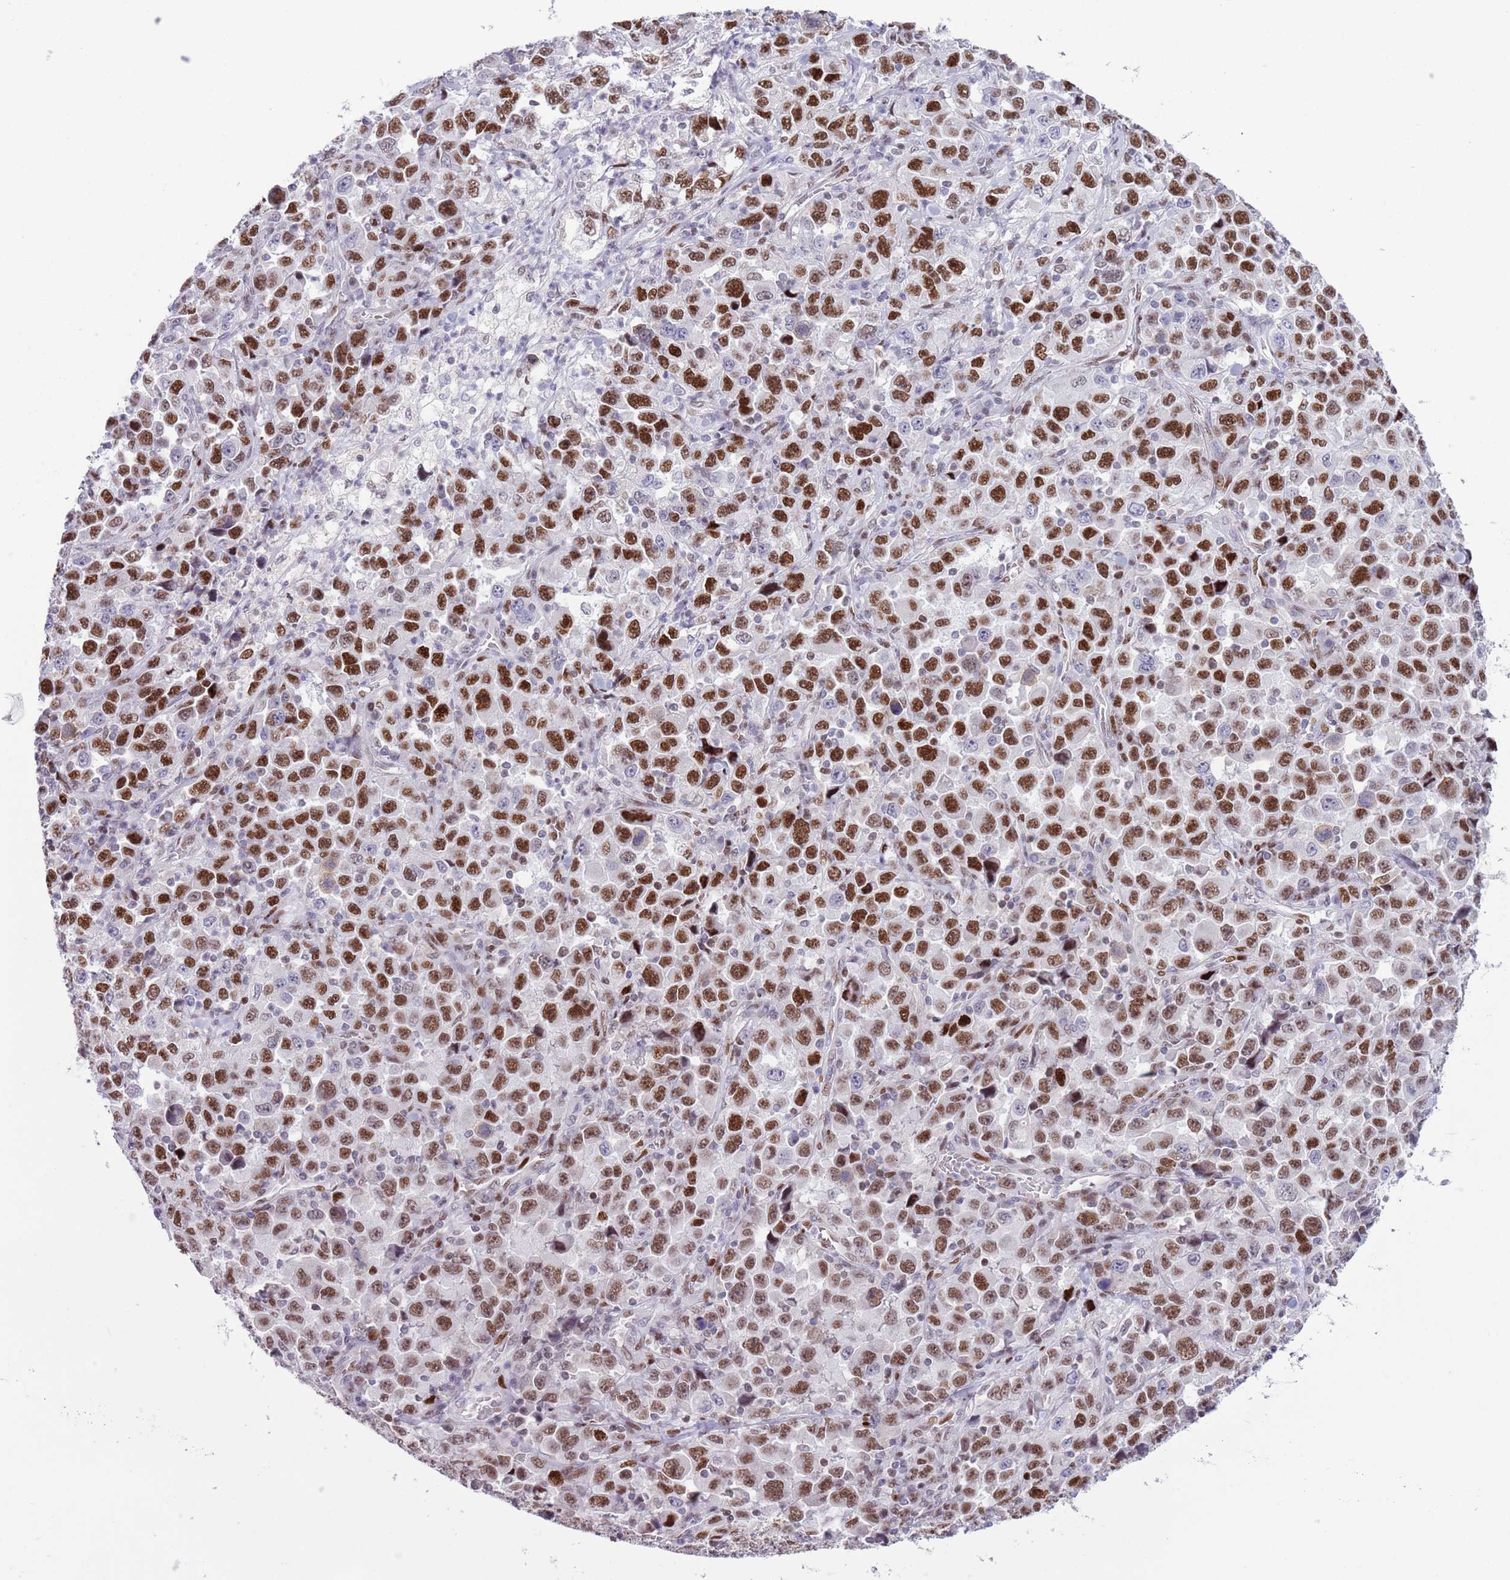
{"staining": {"intensity": "strong", "quantity": ">75%", "location": "nuclear"}, "tissue": "stomach cancer", "cell_type": "Tumor cells", "image_type": "cancer", "snomed": [{"axis": "morphology", "description": "Normal tissue, NOS"}, {"axis": "morphology", "description": "Adenocarcinoma, NOS"}, {"axis": "topography", "description": "Stomach, upper"}, {"axis": "topography", "description": "Stomach"}], "caption": "There is high levels of strong nuclear positivity in tumor cells of stomach adenocarcinoma, as demonstrated by immunohistochemical staining (brown color).", "gene": "MFSD10", "patient": {"sex": "male", "age": 59}}